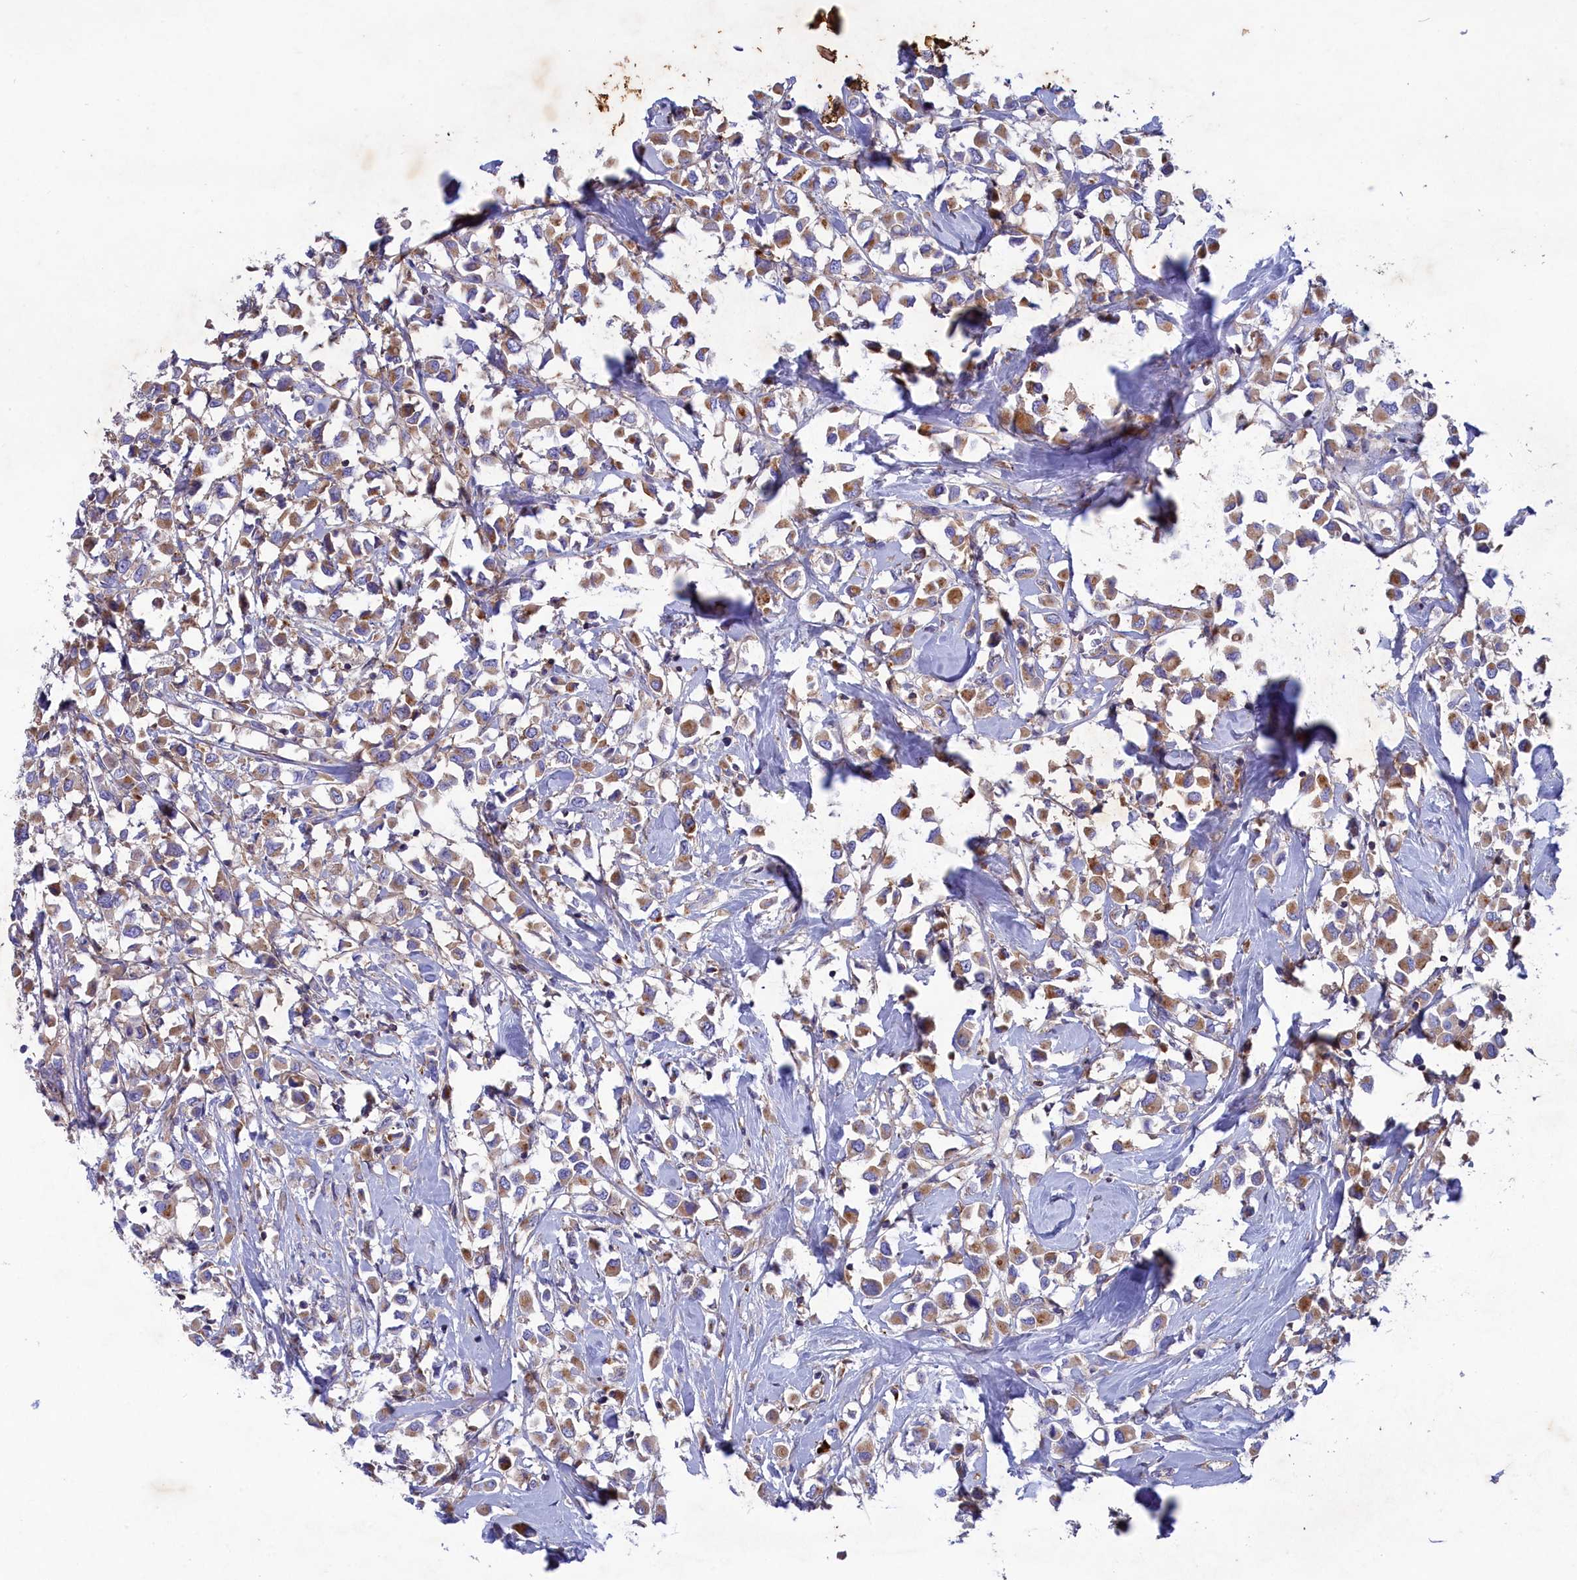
{"staining": {"intensity": "weak", "quantity": ">75%", "location": "cytoplasmic/membranous"}, "tissue": "breast cancer", "cell_type": "Tumor cells", "image_type": "cancer", "snomed": [{"axis": "morphology", "description": "Duct carcinoma"}, {"axis": "topography", "description": "Breast"}], "caption": "Immunohistochemistry (IHC) photomicrograph of breast cancer stained for a protein (brown), which shows low levels of weak cytoplasmic/membranous staining in approximately >75% of tumor cells.", "gene": "SCAMP4", "patient": {"sex": "female", "age": 61}}